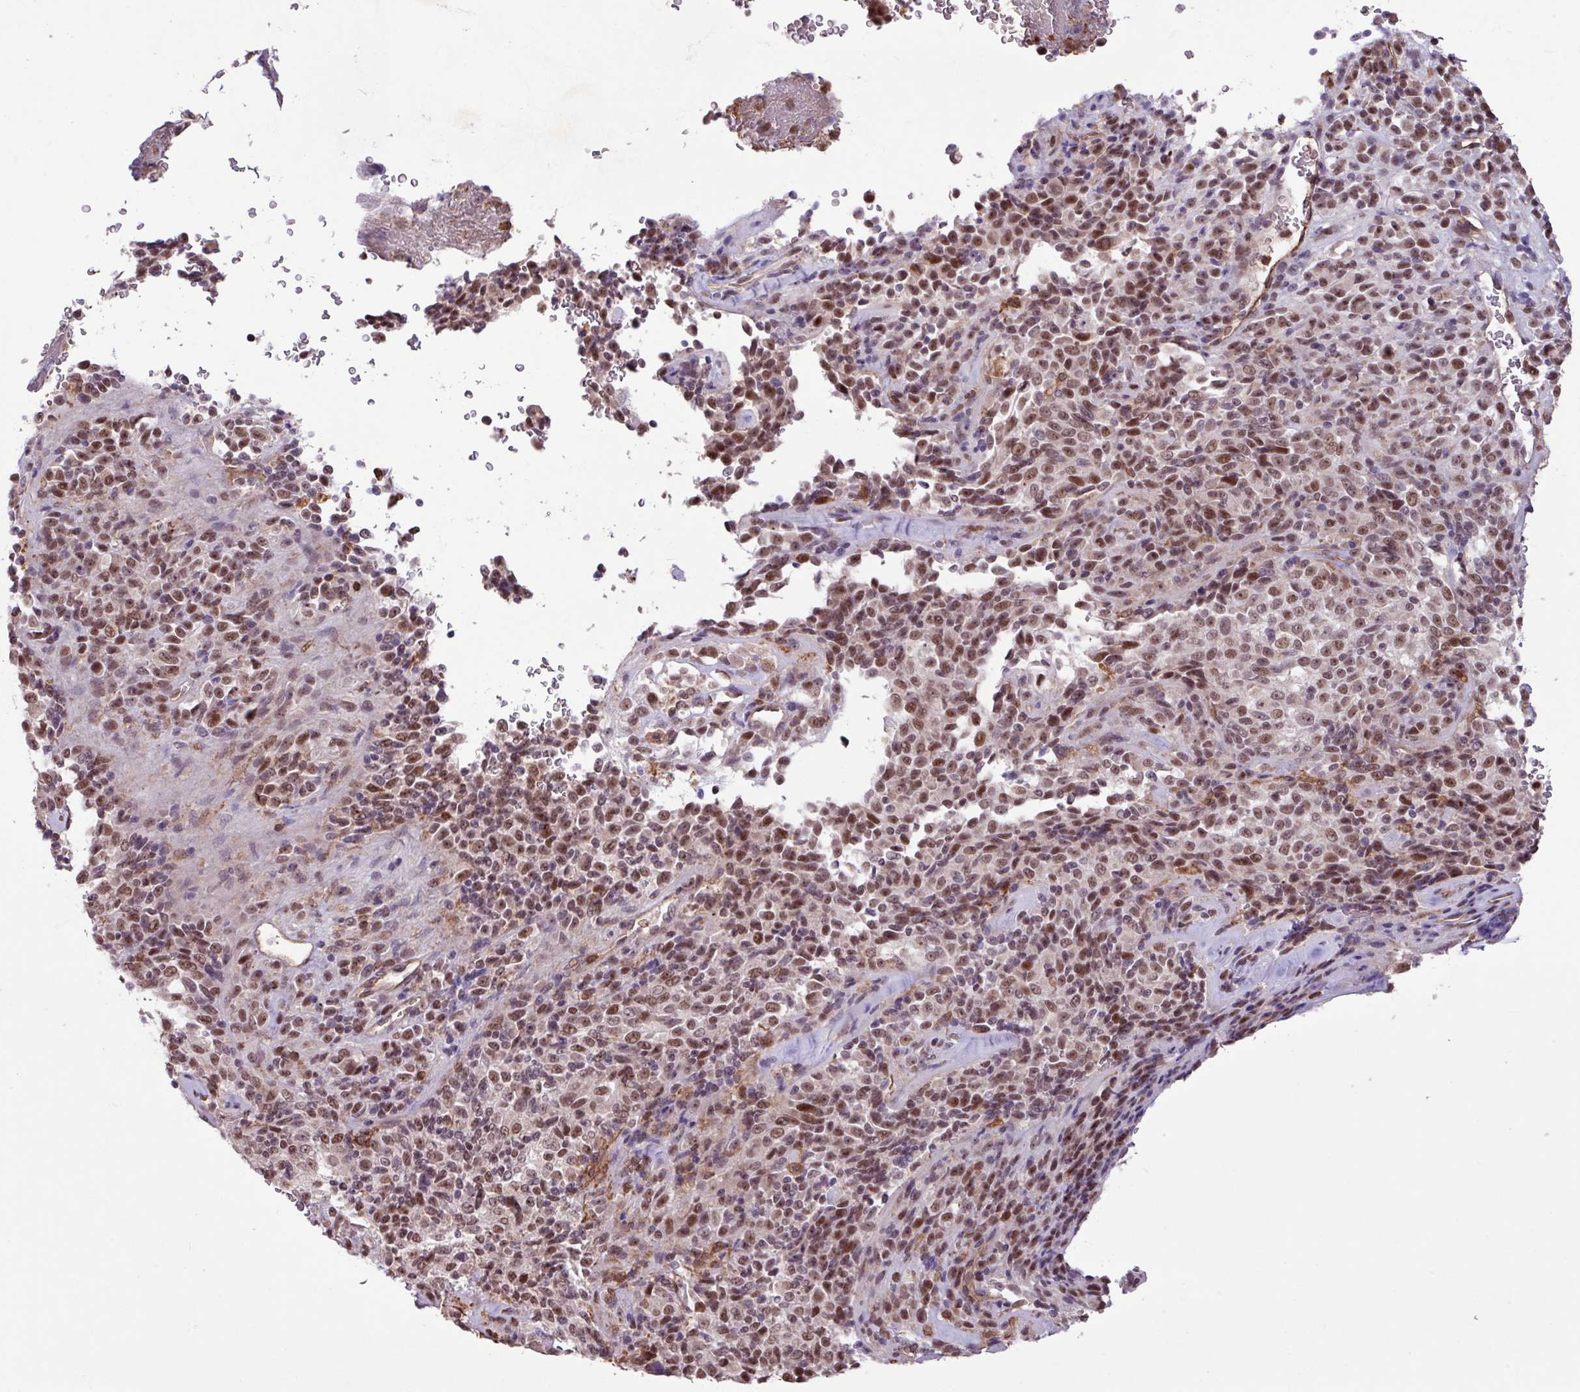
{"staining": {"intensity": "moderate", "quantity": ">75%", "location": "nuclear"}, "tissue": "melanoma", "cell_type": "Tumor cells", "image_type": "cancer", "snomed": [{"axis": "morphology", "description": "Malignant melanoma, Metastatic site"}, {"axis": "topography", "description": "Brain"}], "caption": "Melanoma stained with immunohistochemistry (IHC) shows moderate nuclear positivity in approximately >75% of tumor cells. The staining is performed using DAB brown chromogen to label protein expression. The nuclei are counter-stained blue using hematoxylin.", "gene": "GON7", "patient": {"sex": "female", "age": 56}}